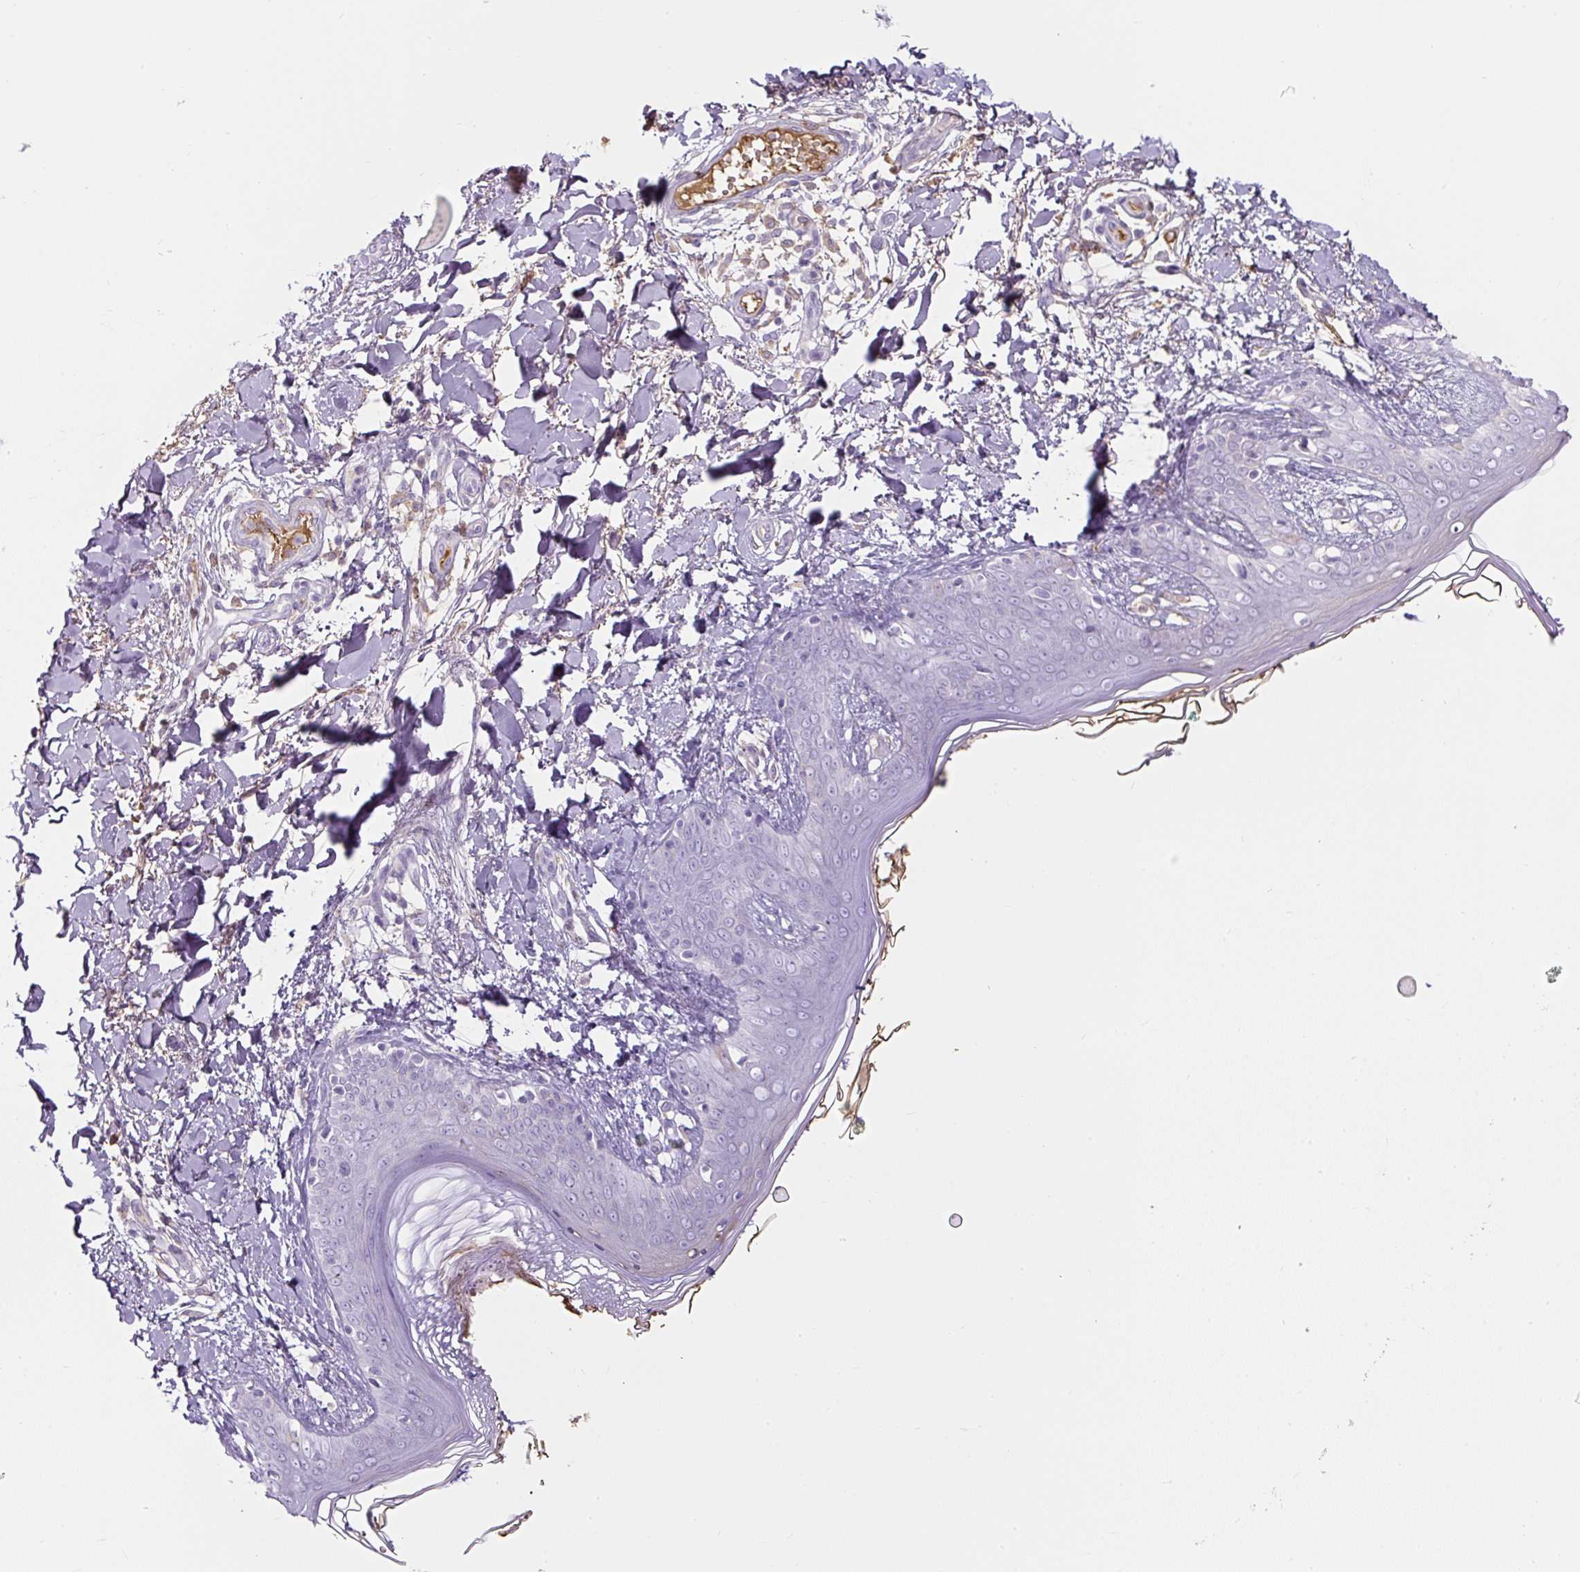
{"staining": {"intensity": "negative", "quantity": "none", "location": "none"}, "tissue": "skin", "cell_type": "Fibroblasts", "image_type": "normal", "snomed": [{"axis": "morphology", "description": "Normal tissue, NOS"}, {"axis": "topography", "description": "Skin"}], "caption": "IHC micrograph of unremarkable skin: skin stained with DAB demonstrates no significant protein staining in fibroblasts.", "gene": "APOA1", "patient": {"sex": "female", "age": 34}}